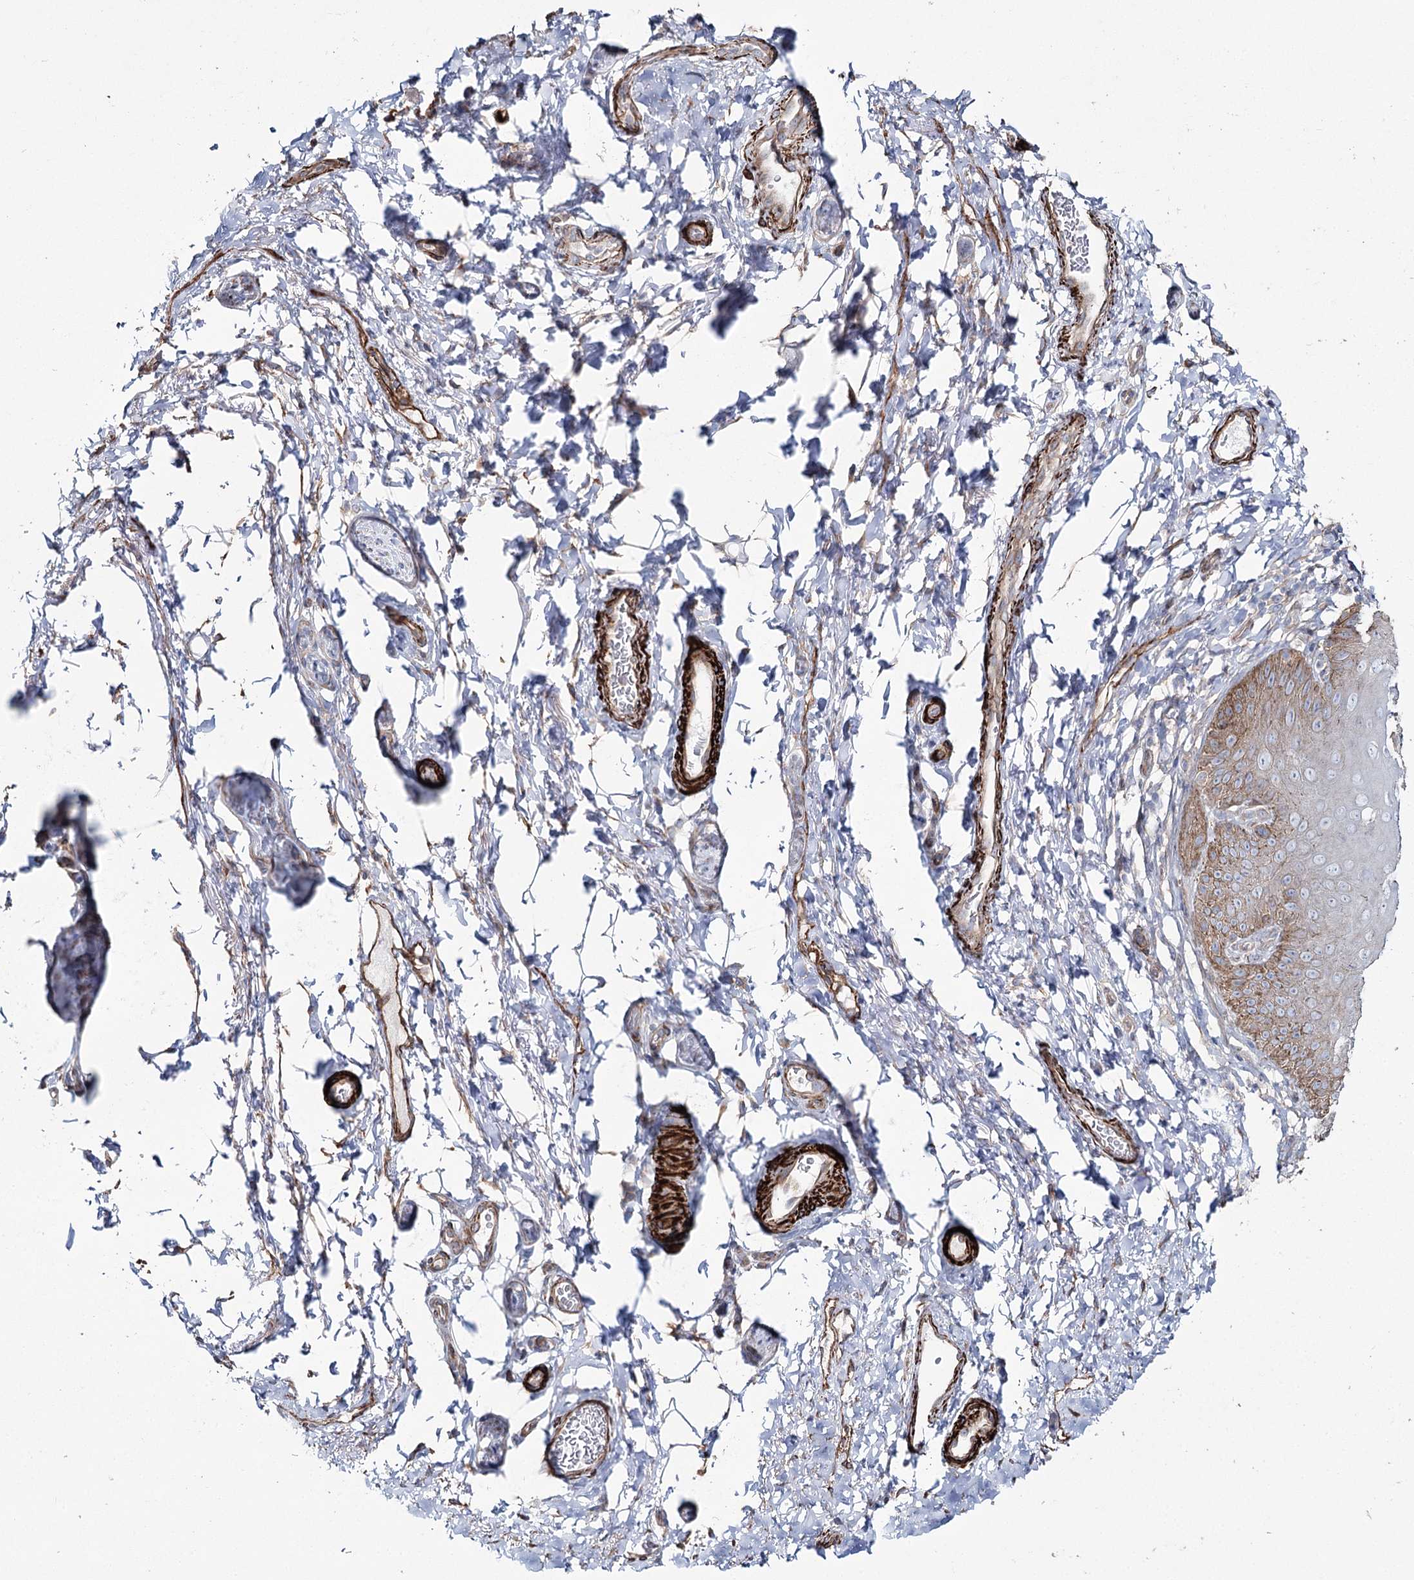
{"staining": {"intensity": "moderate", "quantity": "<25%", "location": "cytoplasmic/membranous"}, "tissue": "skin", "cell_type": "Epidermal cells", "image_type": "normal", "snomed": [{"axis": "morphology", "description": "Normal tissue, NOS"}, {"axis": "topography", "description": "Anal"}], "caption": "Moderate cytoplasmic/membranous positivity is seen in approximately <25% of epidermal cells in benign skin. The staining was performed using DAB (3,3'-diaminobenzidine), with brown indicating positive protein expression. Nuclei are stained blue with hematoxylin.", "gene": "SUMF1", "patient": {"sex": "male", "age": 44}}